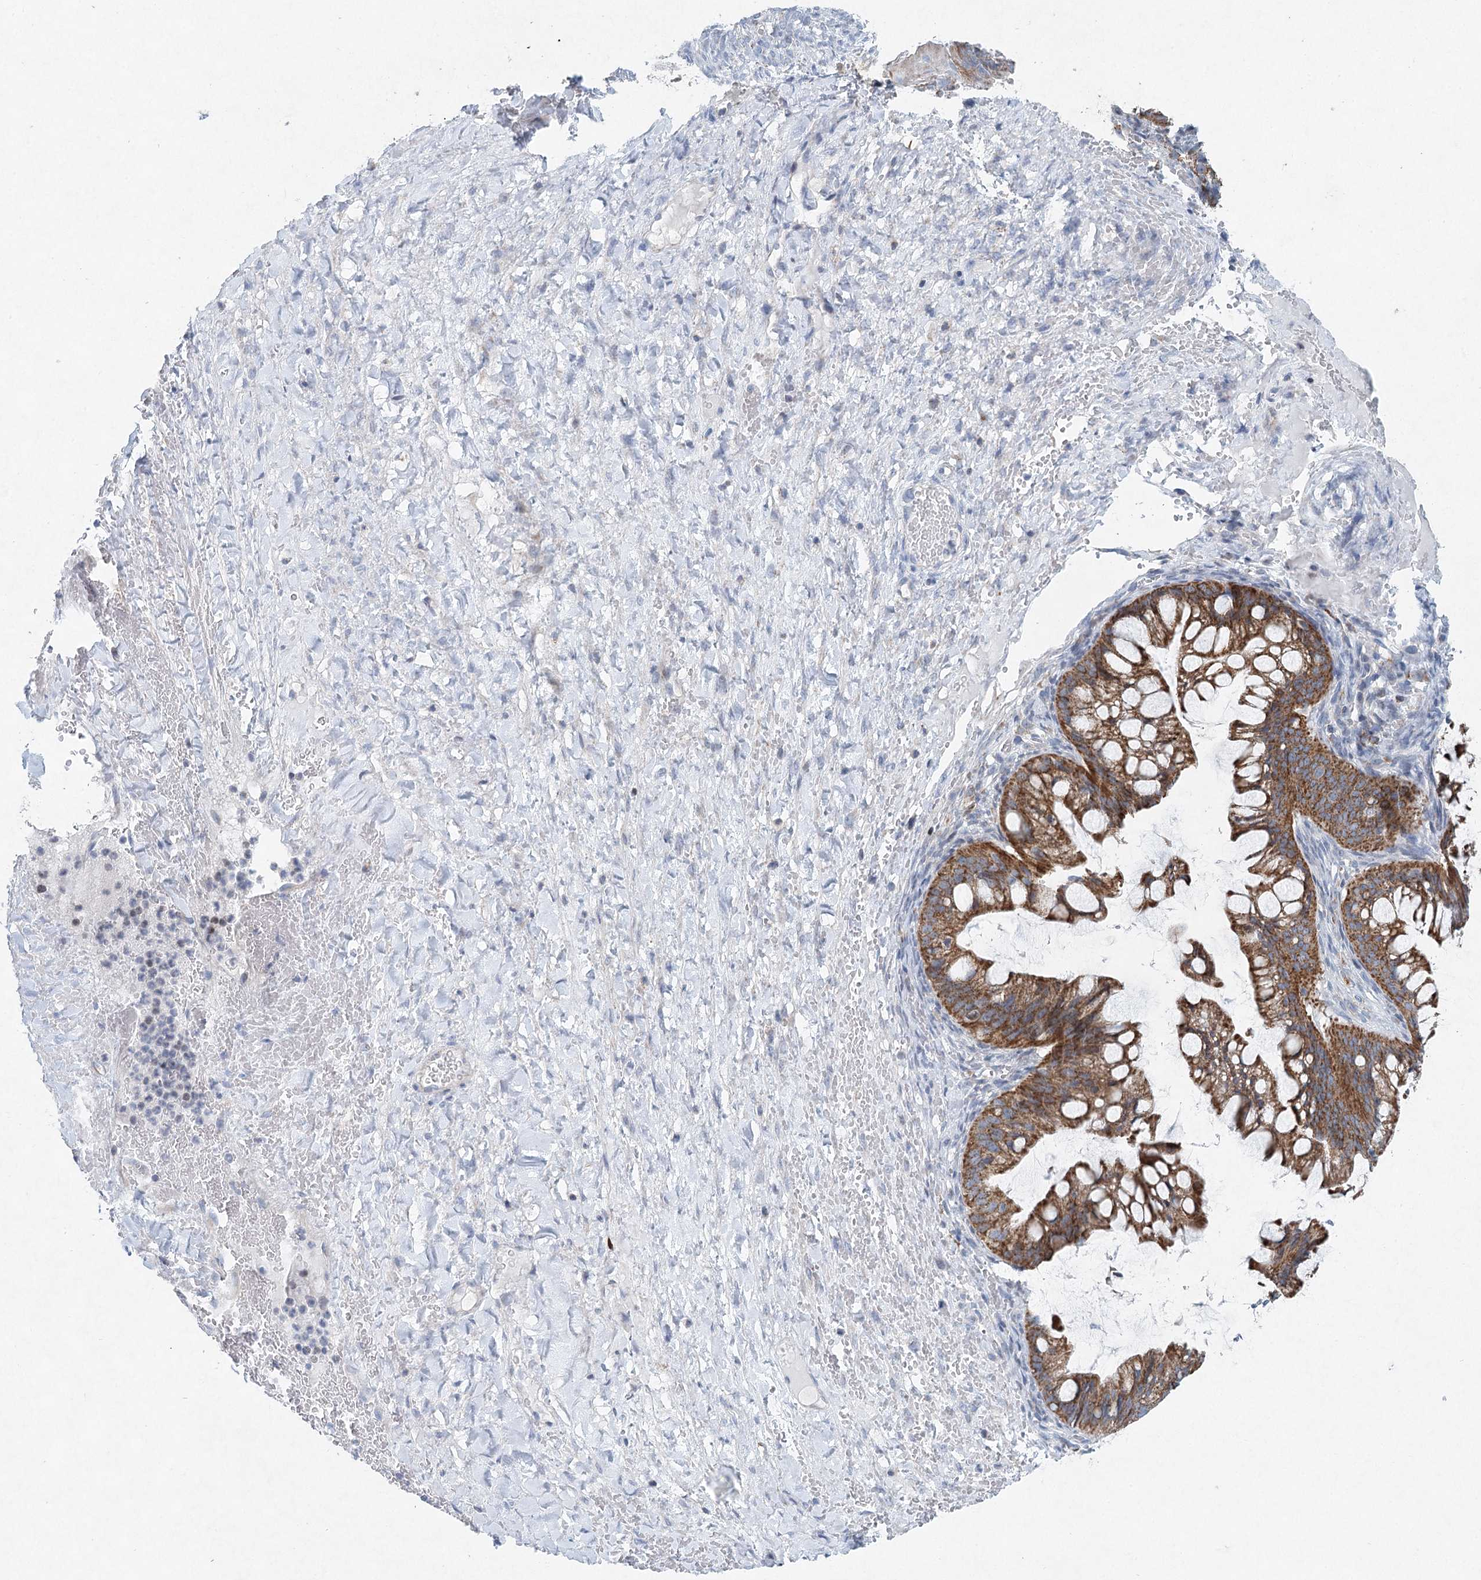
{"staining": {"intensity": "moderate", "quantity": ">75%", "location": "cytoplasmic/membranous"}, "tissue": "ovarian cancer", "cell_type": "Tumor cells", "image_type": "cancer", "snomed": [{"axis": "morphology", "description": "Cystadenocarcinoma, mucinous, NOS"}, {"axis": "topography", "description": "Ovary"}], "caption": "Ovarian cancer tissue demonstrates moderate cytoplasmic/membranous positivity in approximately >75% of tumor cells", "gene": "XPO6", "patient": {"sex": "female", "age": 73}}